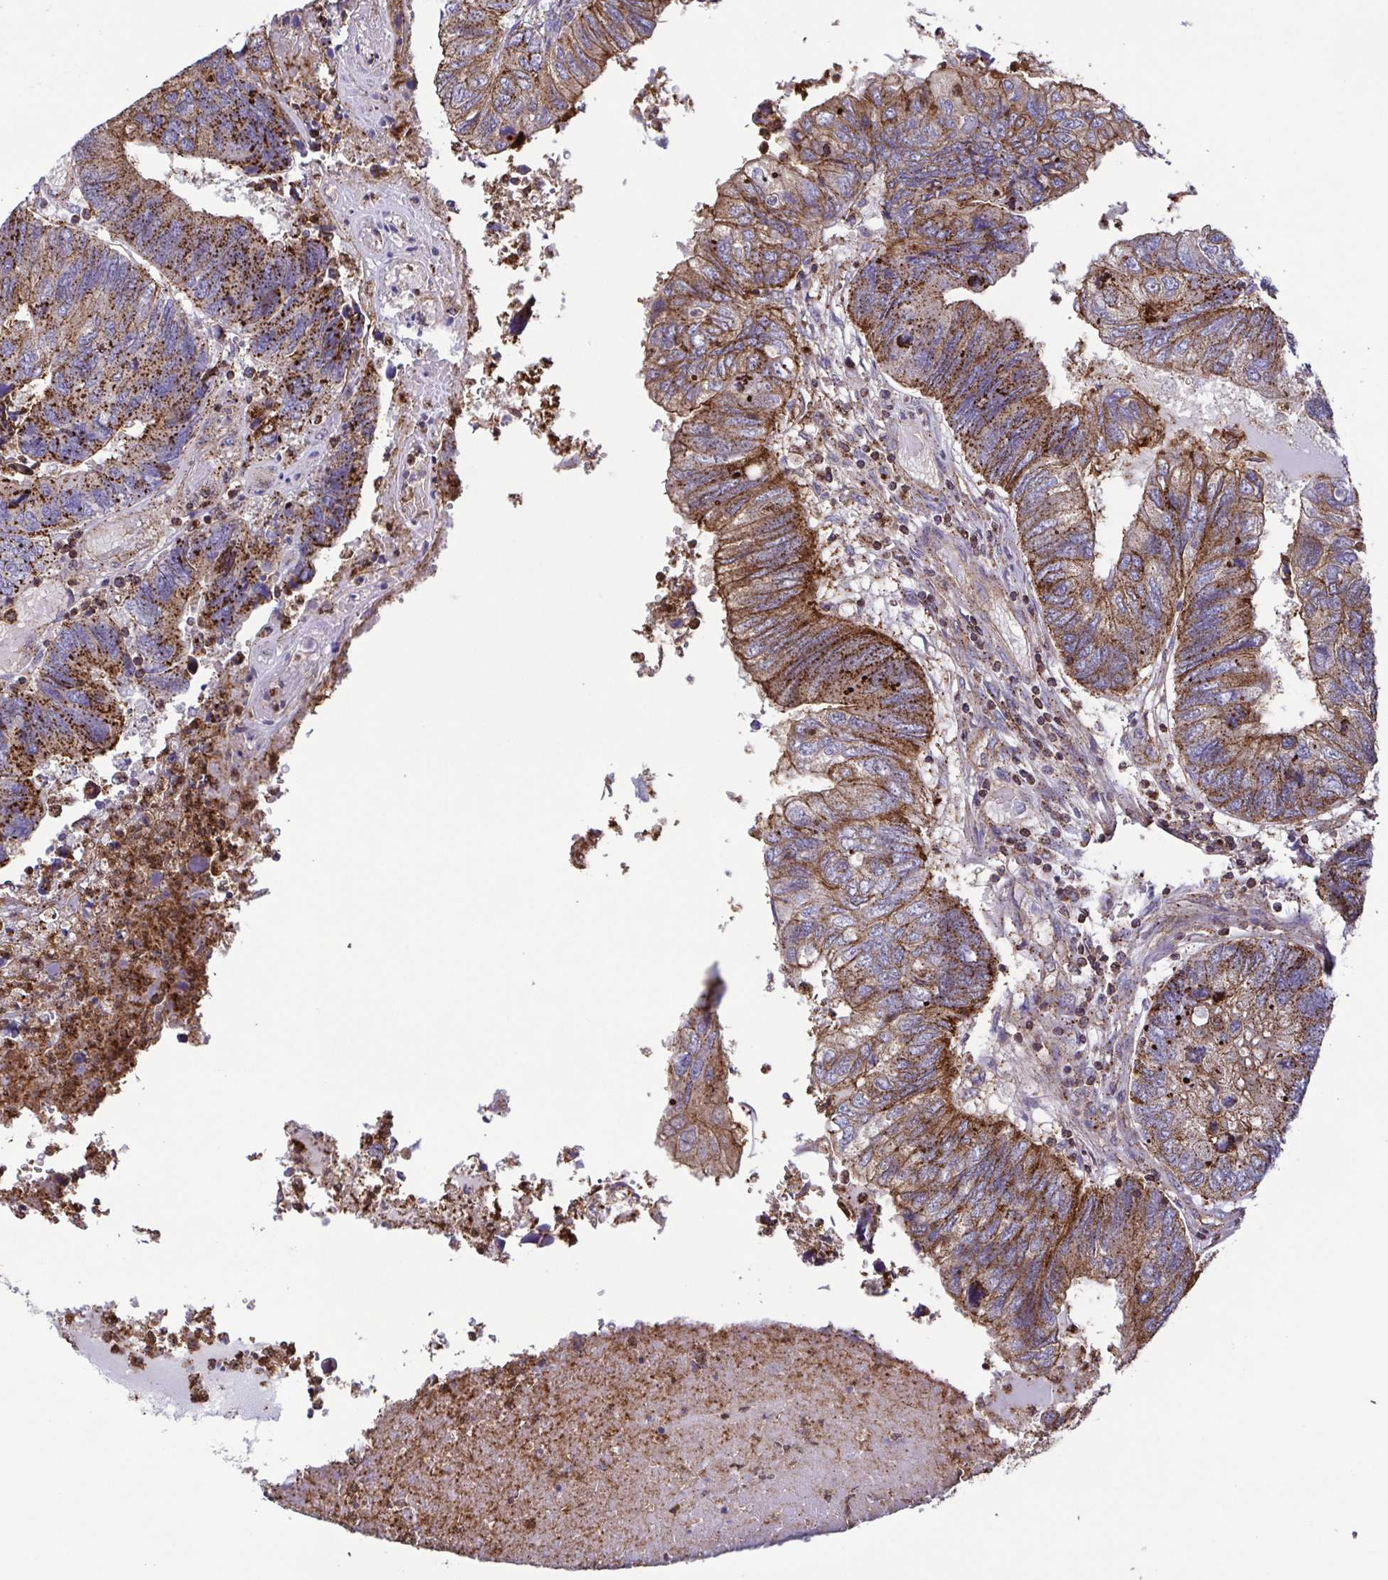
{"staining": {"intensity": "moderate", "quantity": ">75%", "location": "cytoplasmic/membranous"}, "tissue": "colorectal cancer", "cell_type": "Tumor cells", "image_type": "cancer", "snomed": [{"axis": "morphology", "description": "Adenocarcinoma, NOS"}, {"axis": "topography", "description": "Colon"}], "caption": "Immunohistochemistry micrograph of human colorectal cancer (adenocarcinoma) stained for a protein (brown), which reveals medium levels of moderate cytoplasmic/membranous staining in about >75% of tumor cells.", "gene": "CHMP1B", "patient": {"sex": "female", "age": 67}}